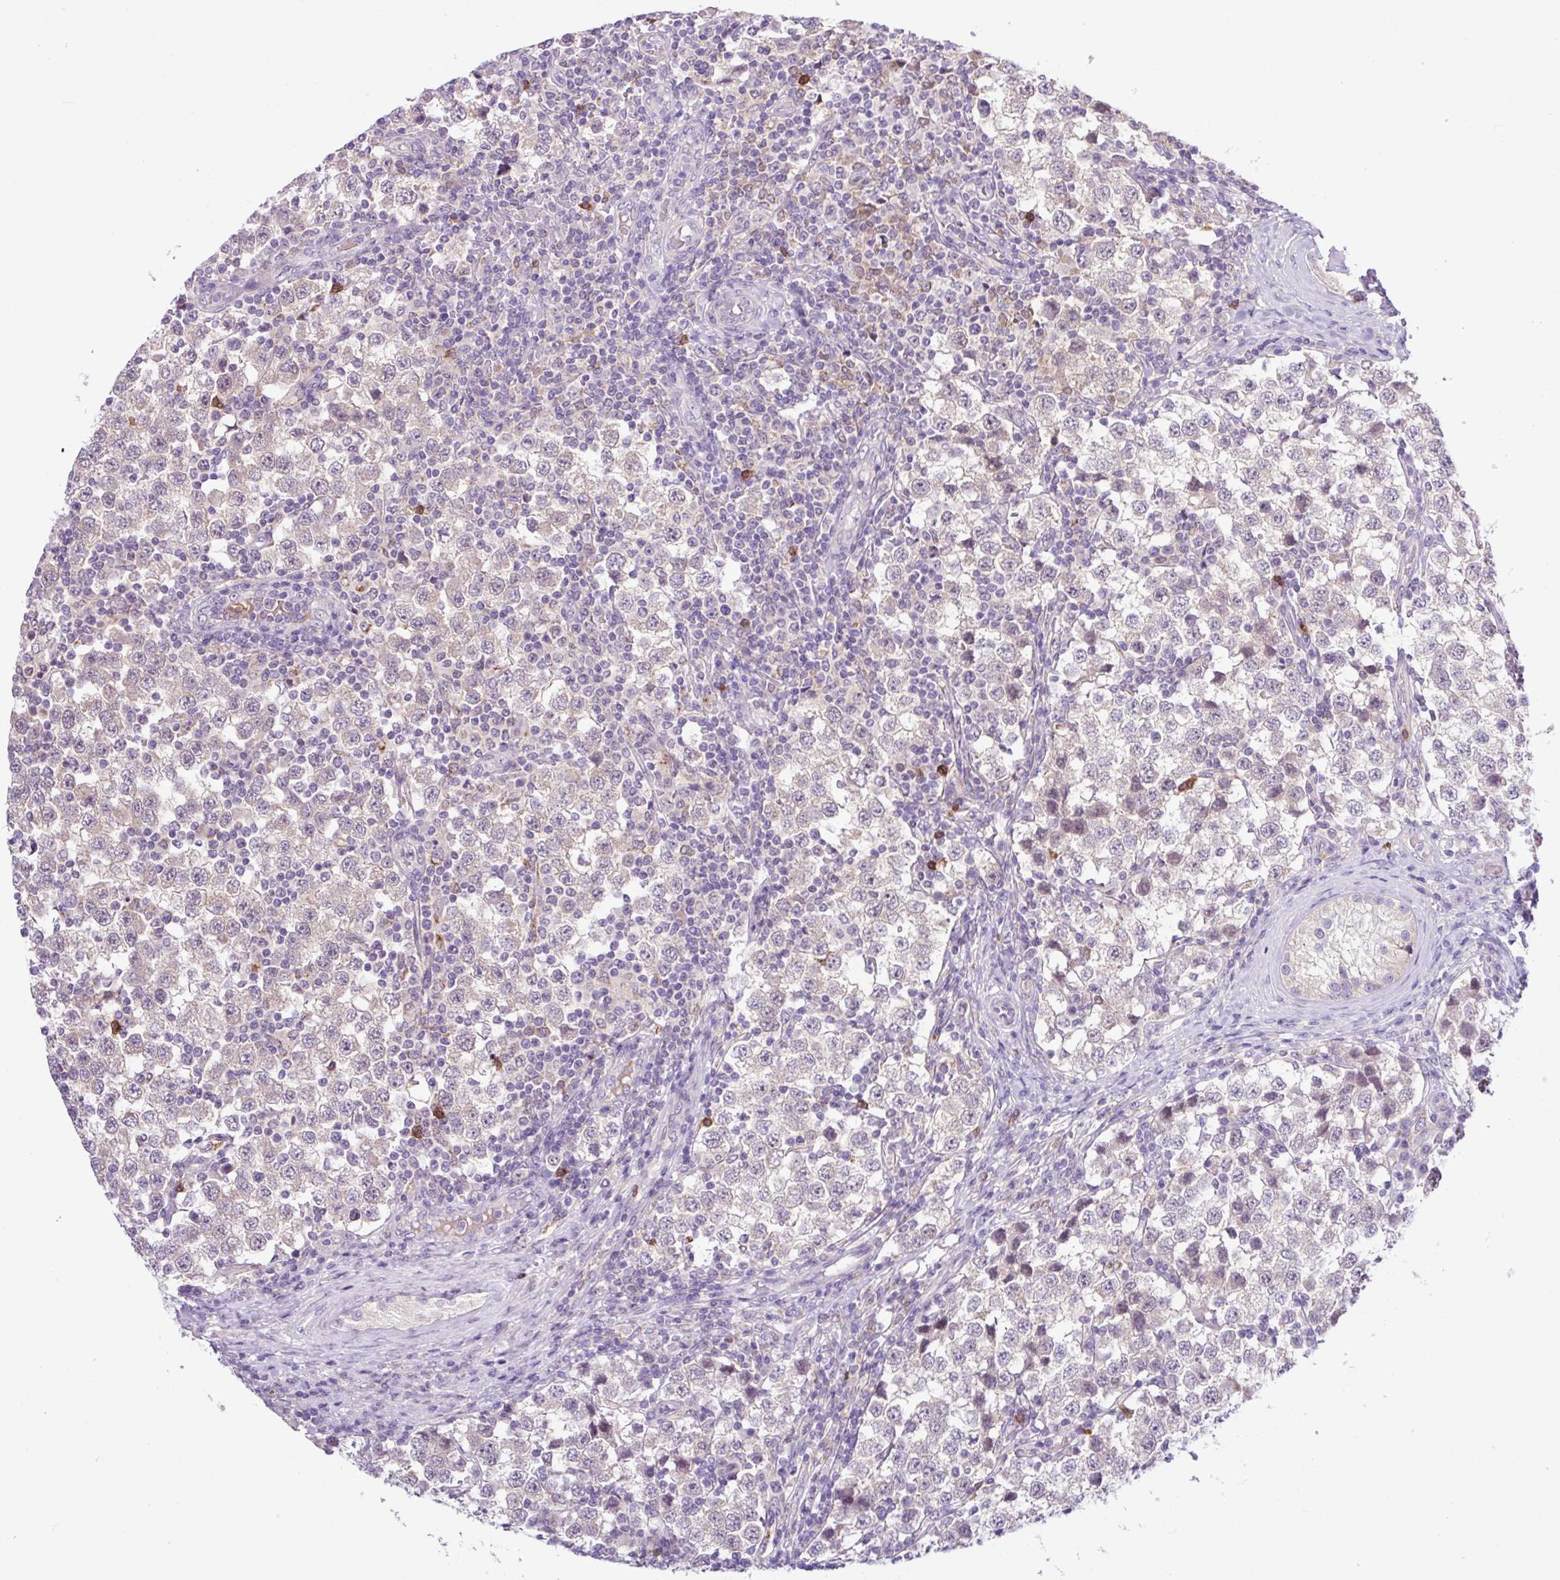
{"staining": {"intensity": "weak", "quantity": "<25%", "location": "cytoplasmic/membranous"}, "tissue": "testis cancer", "cell_type": "Tumor cells", "image_type": "cancer", "snomed": [{"axis": "morphology", "description": "Seminoma, NOS"}, {"axis": "topography", "description": "Testis"}], "caption": "The immunohistochemistry (IHC) histopathology image has no significant expression in tumor cells of testis seminoma tissue.", "gene": "TONSL", "patient": {"sex": "male", "age": 34}}